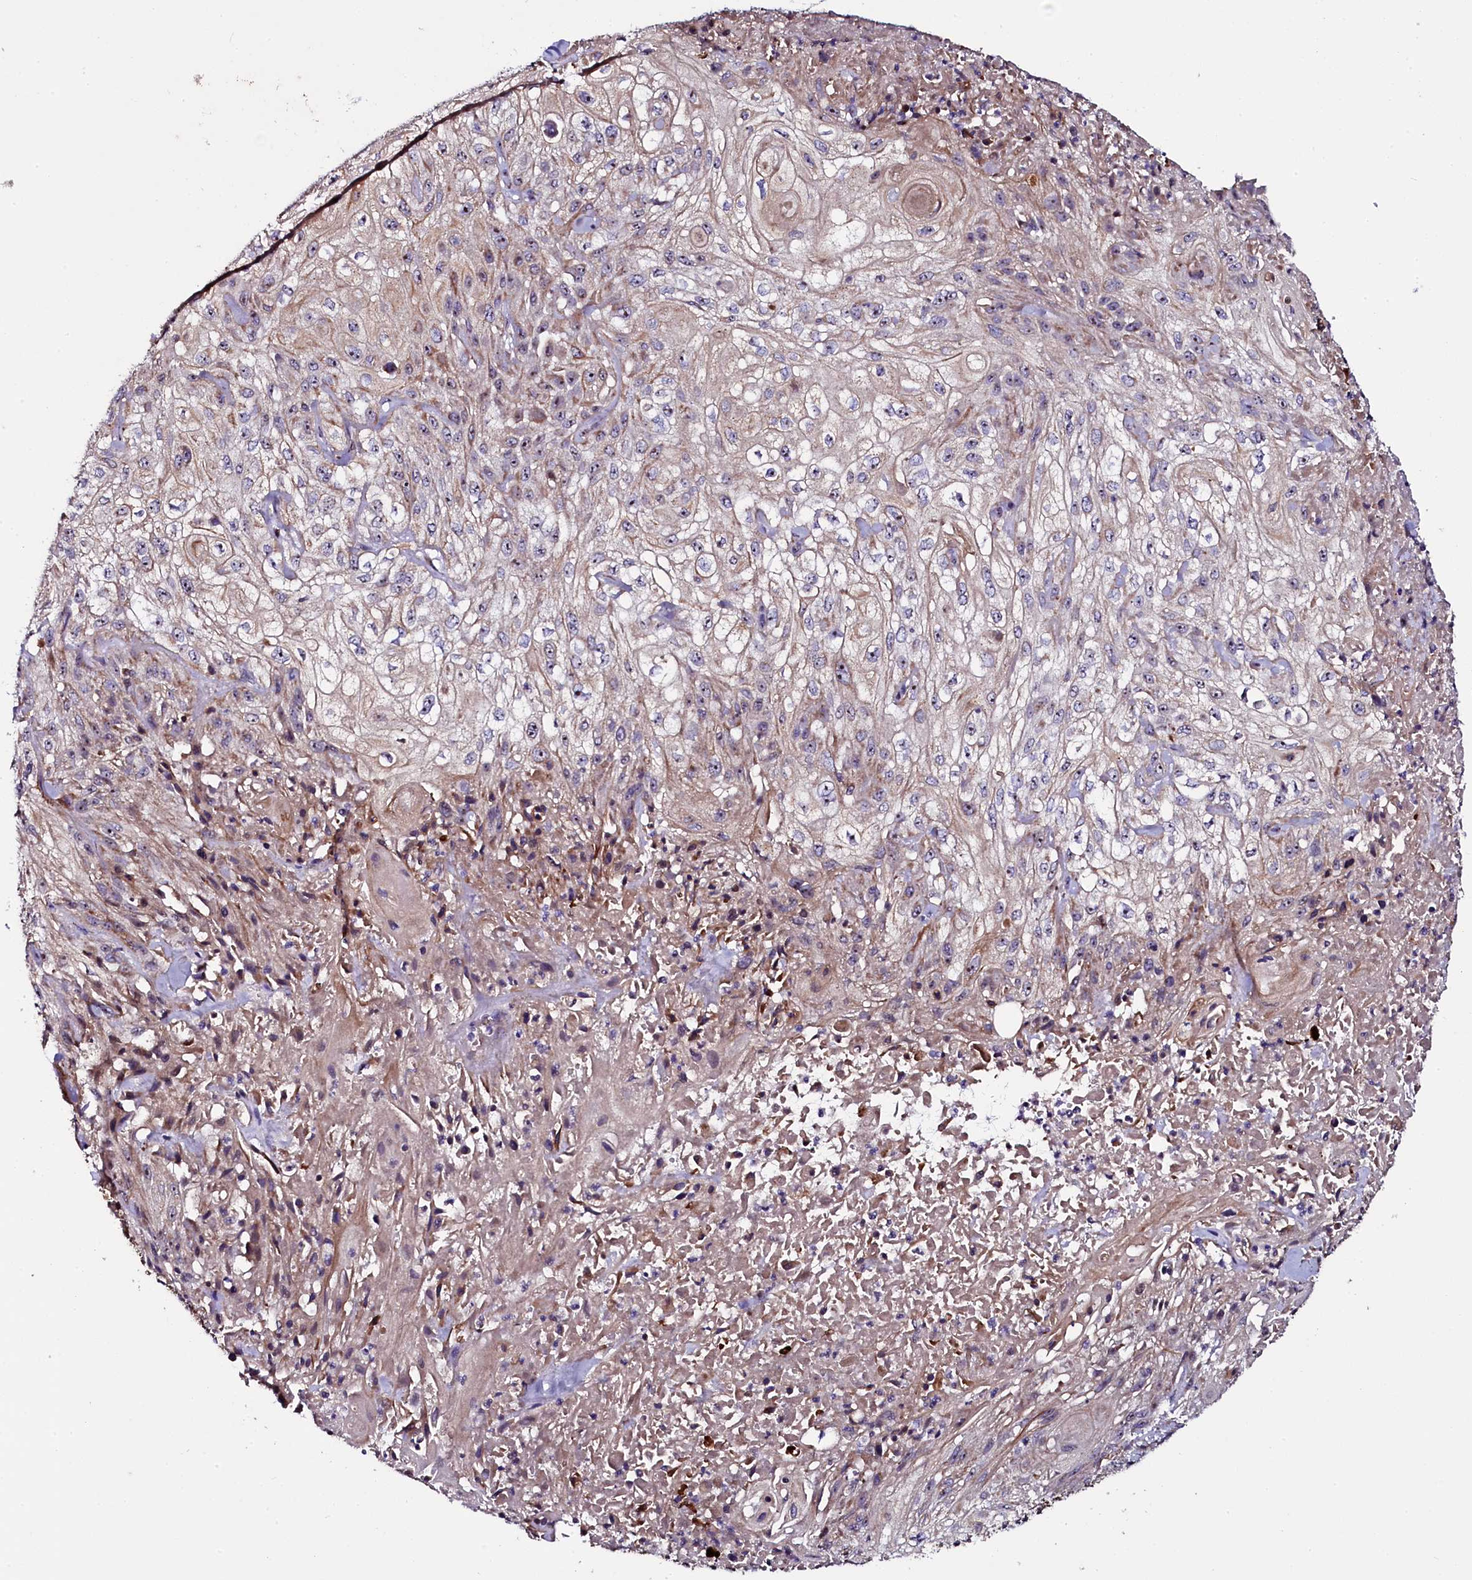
{"staining": {"intensity": "weak", "quantity": "<25%", "location": "cytoplasmic/membranous"}, "tissue": "skin cancer", "cell_type": "Tumor cells", "image_type": "cancer", "snomed": [{"axis": "morphology", "description": "Squamous cell carcinoma, NOS"}, {"axis": "morphology", "description": "Squamous cell carcinoma, metastatic, NOS"}, {"axis": "topography", "description": "Skin"}, {"axis": "topography", "description": "Lymph node"}], "caption": "Immunohistochemistry histopathology image of skin squamous cell carcinoma stained for a protein (brown), which displays no staining in tumor cells. (IHC, brightfield microscopy, high magnification).", "gene": "NAA80", "patient": {"sex": "male", "age": 75}}